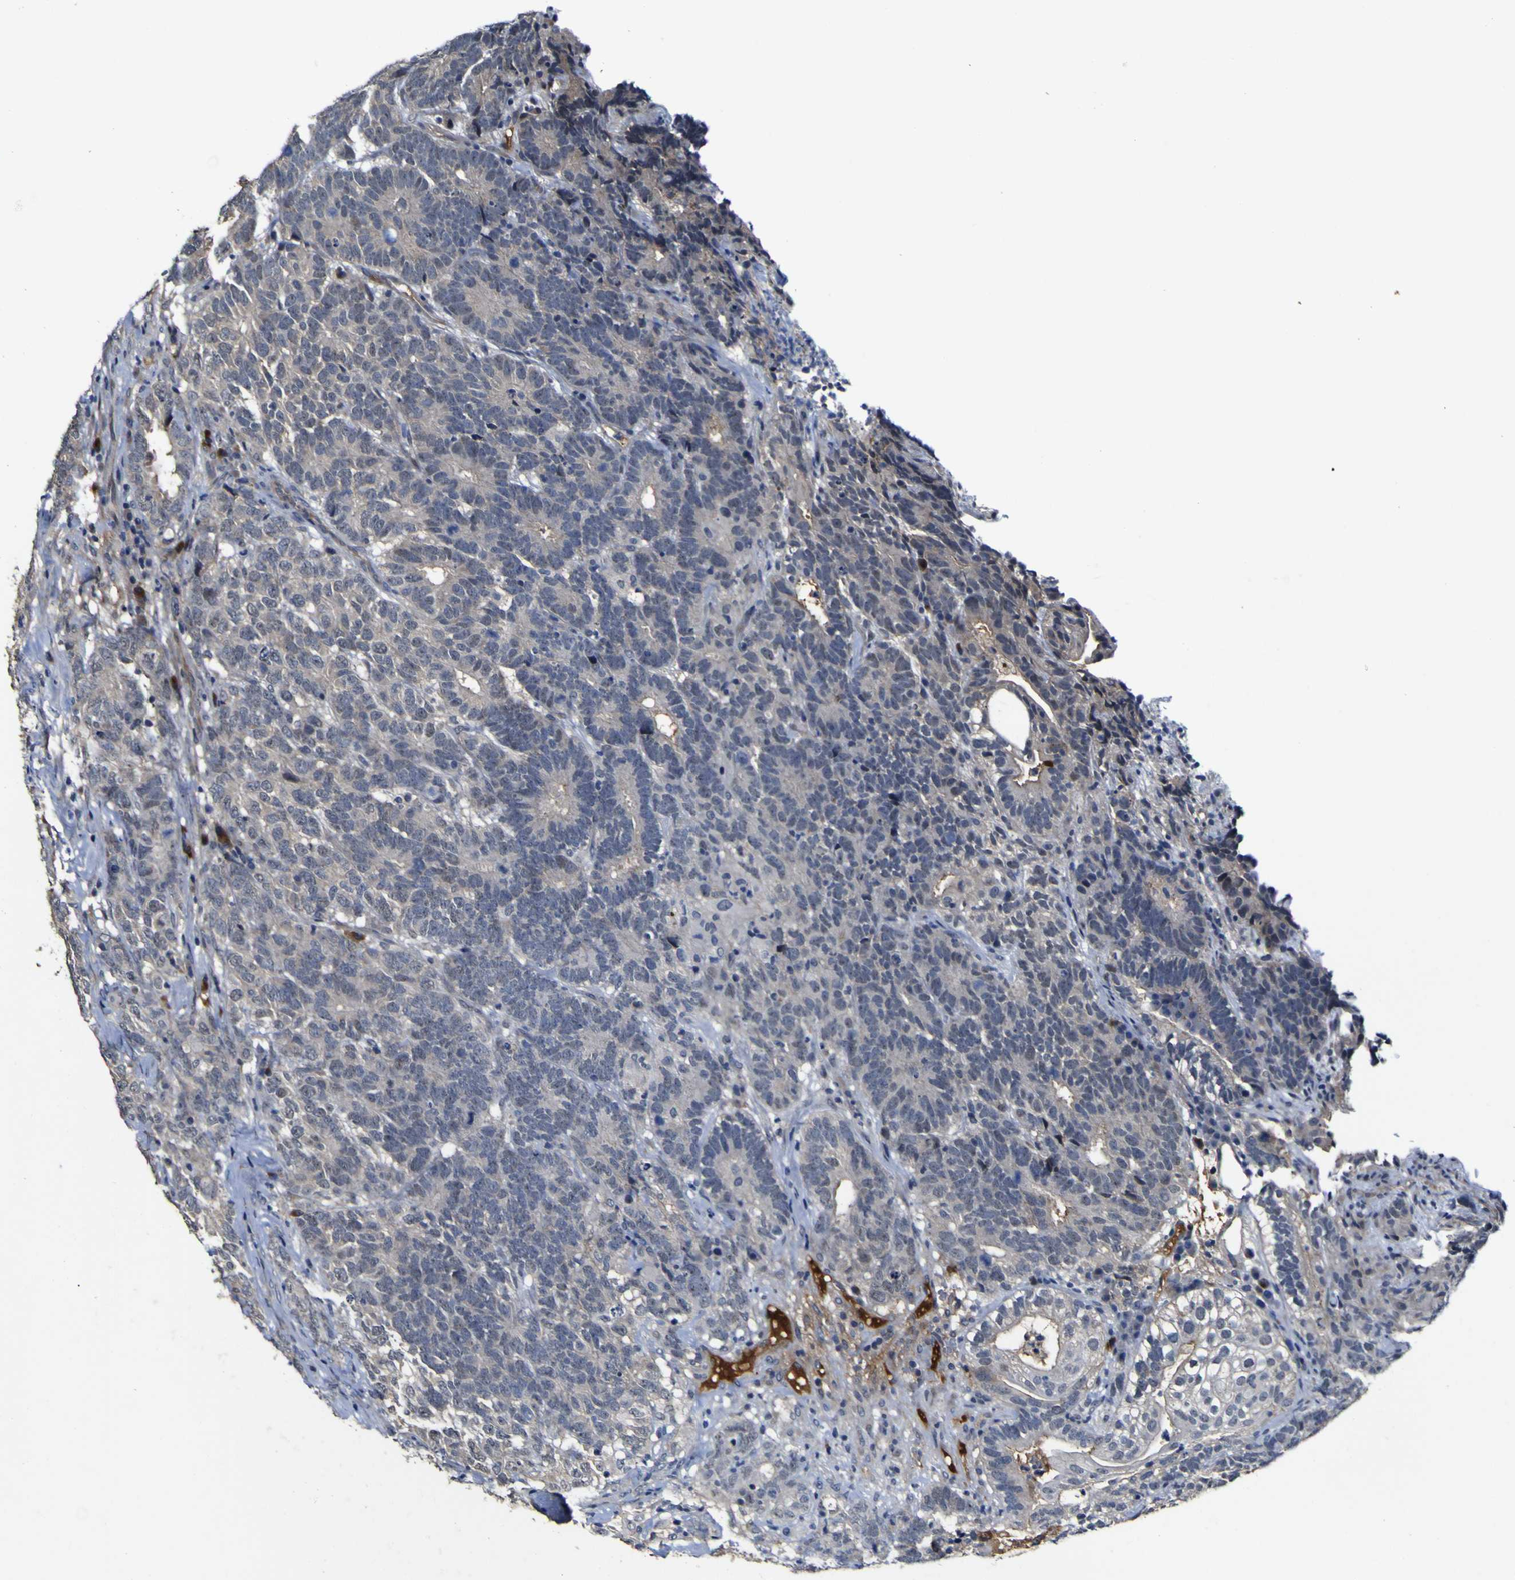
{"staining": {"intensity": "negative", "quantity": "none", "location": "none"}, "tissue": "testis cancer", "cell_type": "Tumor cells", "image_type": "cancer", "snomed": [{"axis": "morphology", "description": "Carcinoma, Embryonal, NOS"}, {"axis": "topography", "description": "Testis"}], "caption": "Immunohistochemistry histopathology image of neoplastic tissue: human testis embryonal carcinoma stained with DAB exhibits no significant protein positivity in tumor cells.", "gene": "CCL2", "patient": {"sex": "male", "age": 26}}